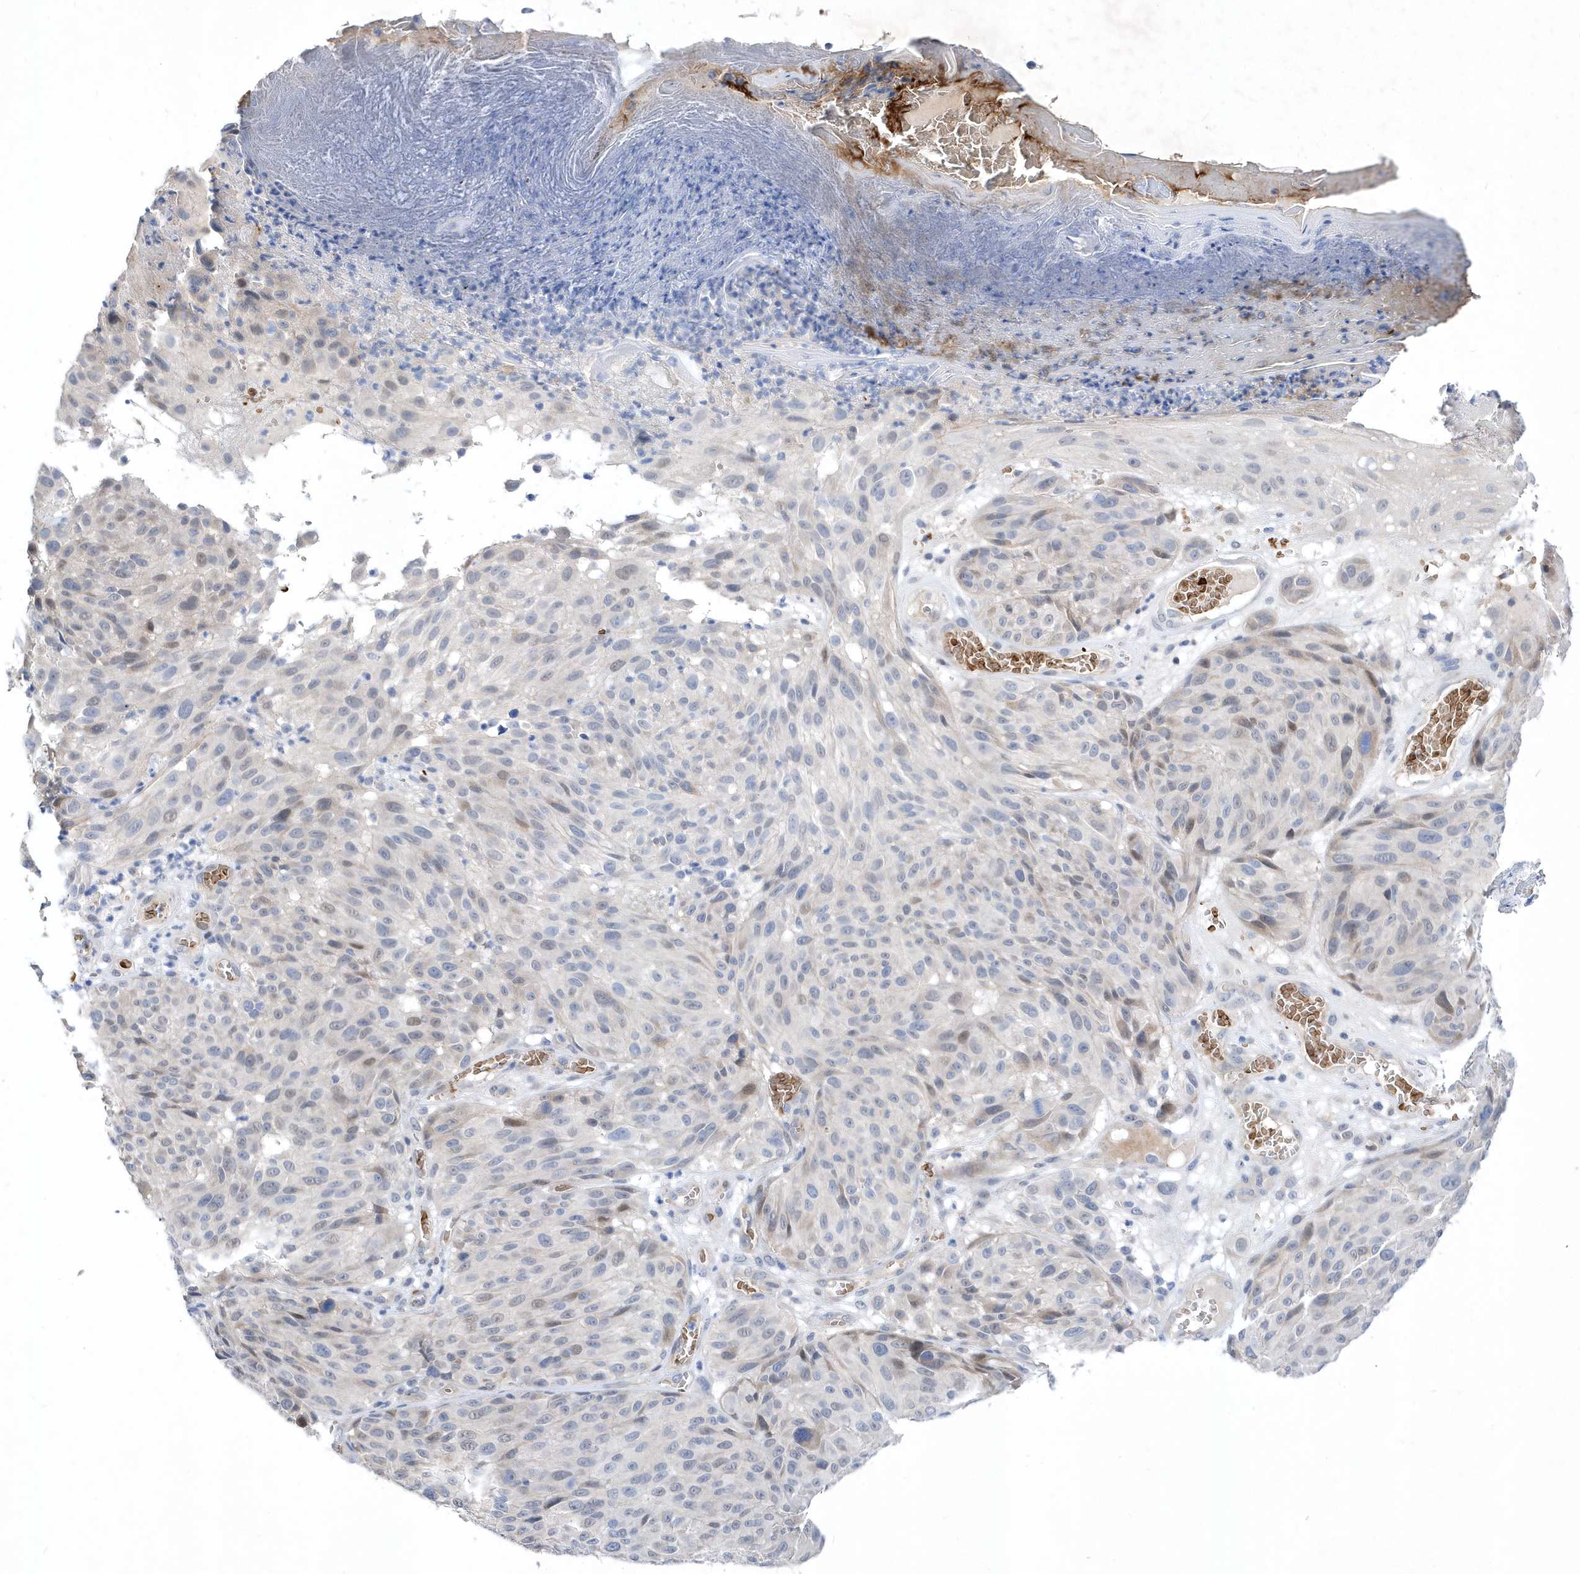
{"staining": {"intensity": "negative", "quantity": "none", "location": "none"}, "tissue": "melanoma", "cell_type": "Tumor cells", "image_type": "cancer", "snomed": [{"axis": "morphology", "description": "Malignant melanoma, NOS"}, {"axis": "topography", "description": "Skin"}], "caption": "This photomicrograph is of melanoma stained with immunohistochemistry to label a protein in brown with the nuclei are counter-stained blue. There is no expression in tumor cells.", "gene": "ZNF875", "patient": {"sex": "male", "age": 83}}